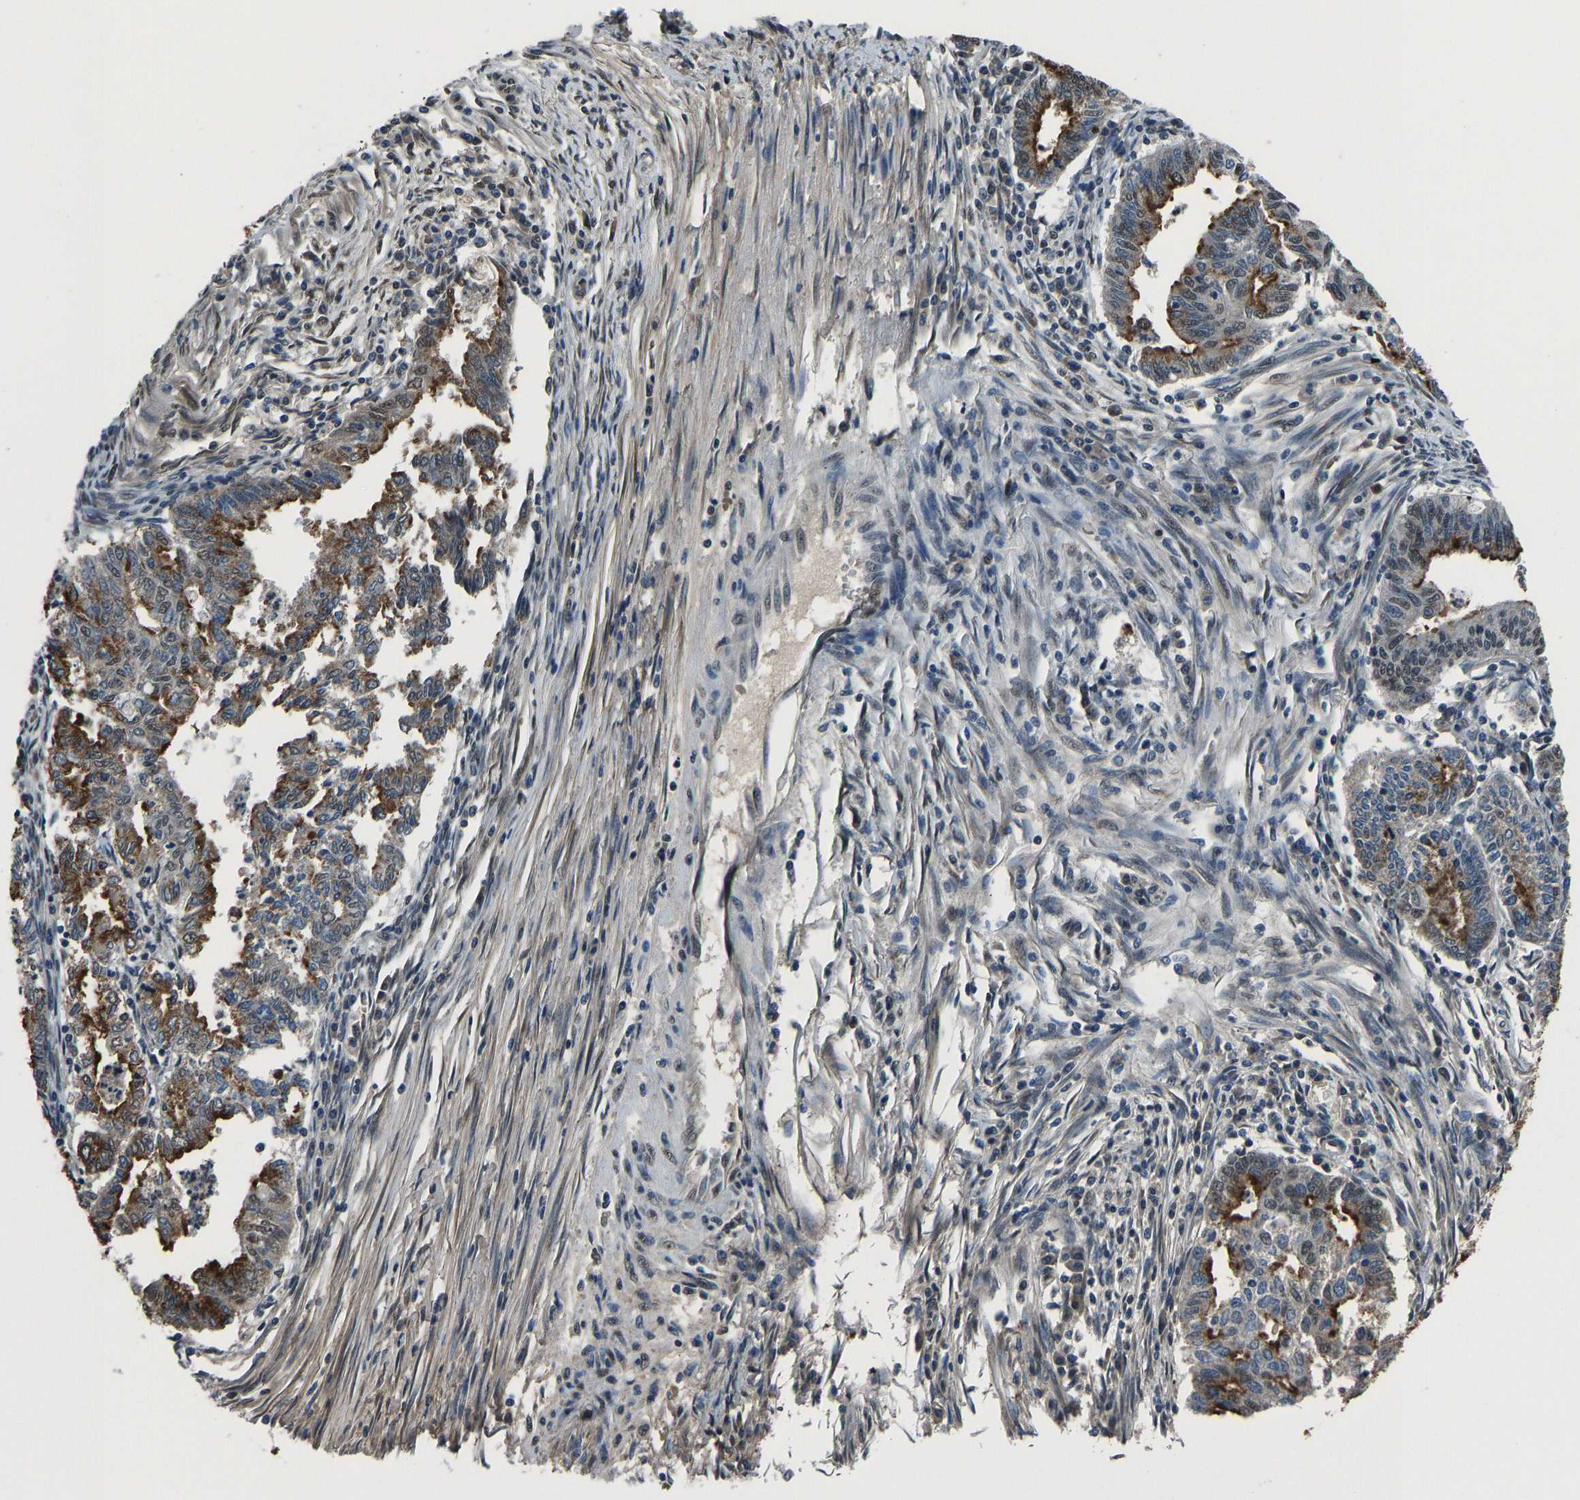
{"staining": {"intensity": "strong", "quantity": "25%-75%", "location": "cytoplasmic/membranous"}, "tissue": "endometrial cancer", "cell_type": "Tumor cells", "image_type": "cancer", "snomed": [{"axis": "morphology", "description": "Polyp, NOS"}, {"axis": "morphology", "description": "Adenocarcinoma, NOS"}, {"axis": "morphology", "description": "Adenoma, NOS"}, {"axis": "topography", "description": "Endometrium"}], "caption": "Protein staining of endometrial adenoma tissue exhibits strong cytoplasmic/membranous positivity in approximately 25%-75% of tumor cells.", "gene": "FOS", "patient": {"sex": "female", "age": 79}}